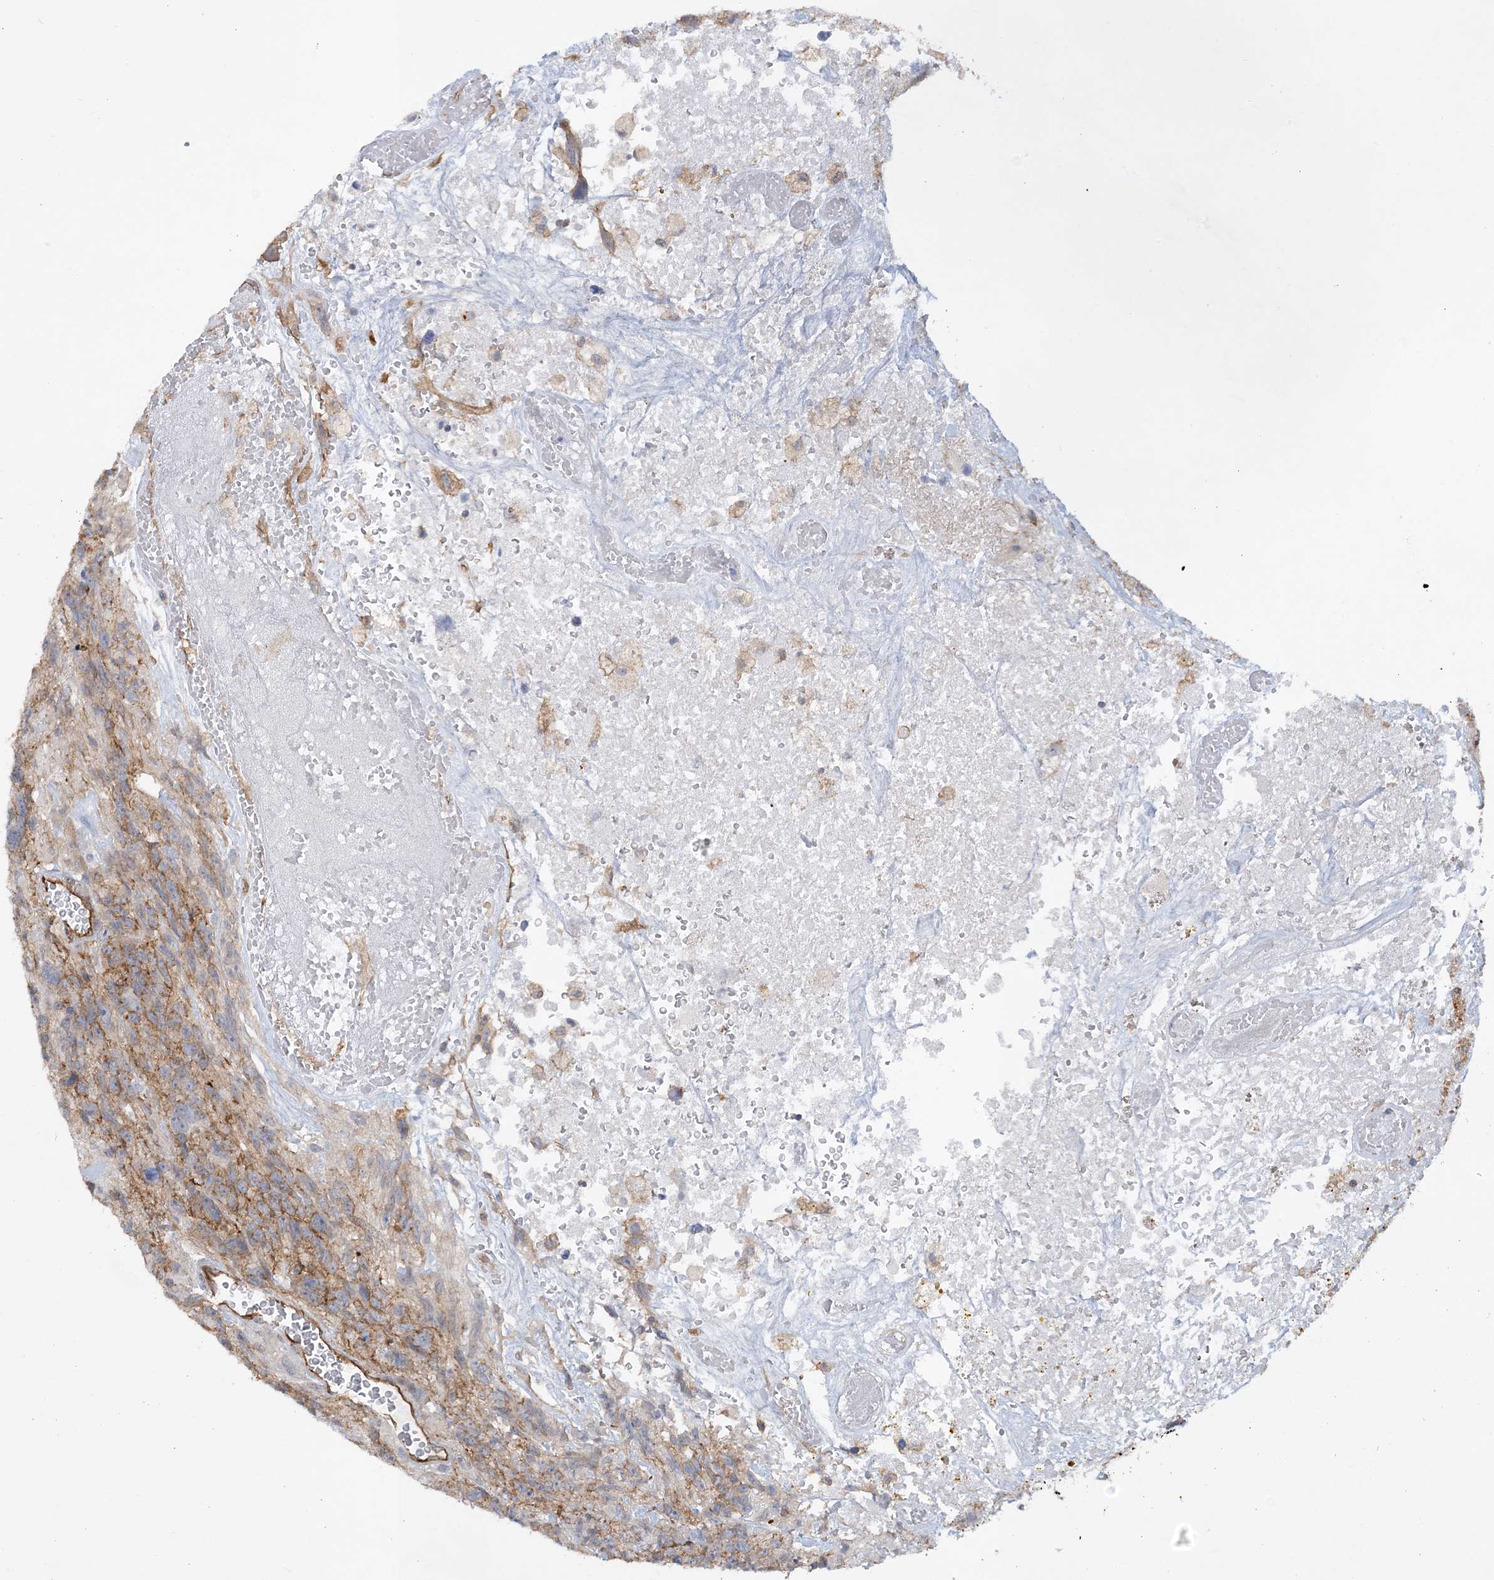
{"staining": {"intensity": "moderate", "quantity": "<25%", "location": "cytoplasmic/membranous"}, "tissue": "glioma", "cell_type": "Tumor cells", "image_type": "cancer", "snomed": [{"axis": "morphology", "description": "Glioma, malignant, High grade"}, {"axis": "topography", "description": "Brain"}], "caption": "Approximately <25% of tumor cells in human malignant glioma (high-grade) reveal moderate cytoplasmic/membranous protein staining as visualized by brown immunohistochemical staining.", "gene": "RAI14", "patient": {"sex": "male", "age": 69}}